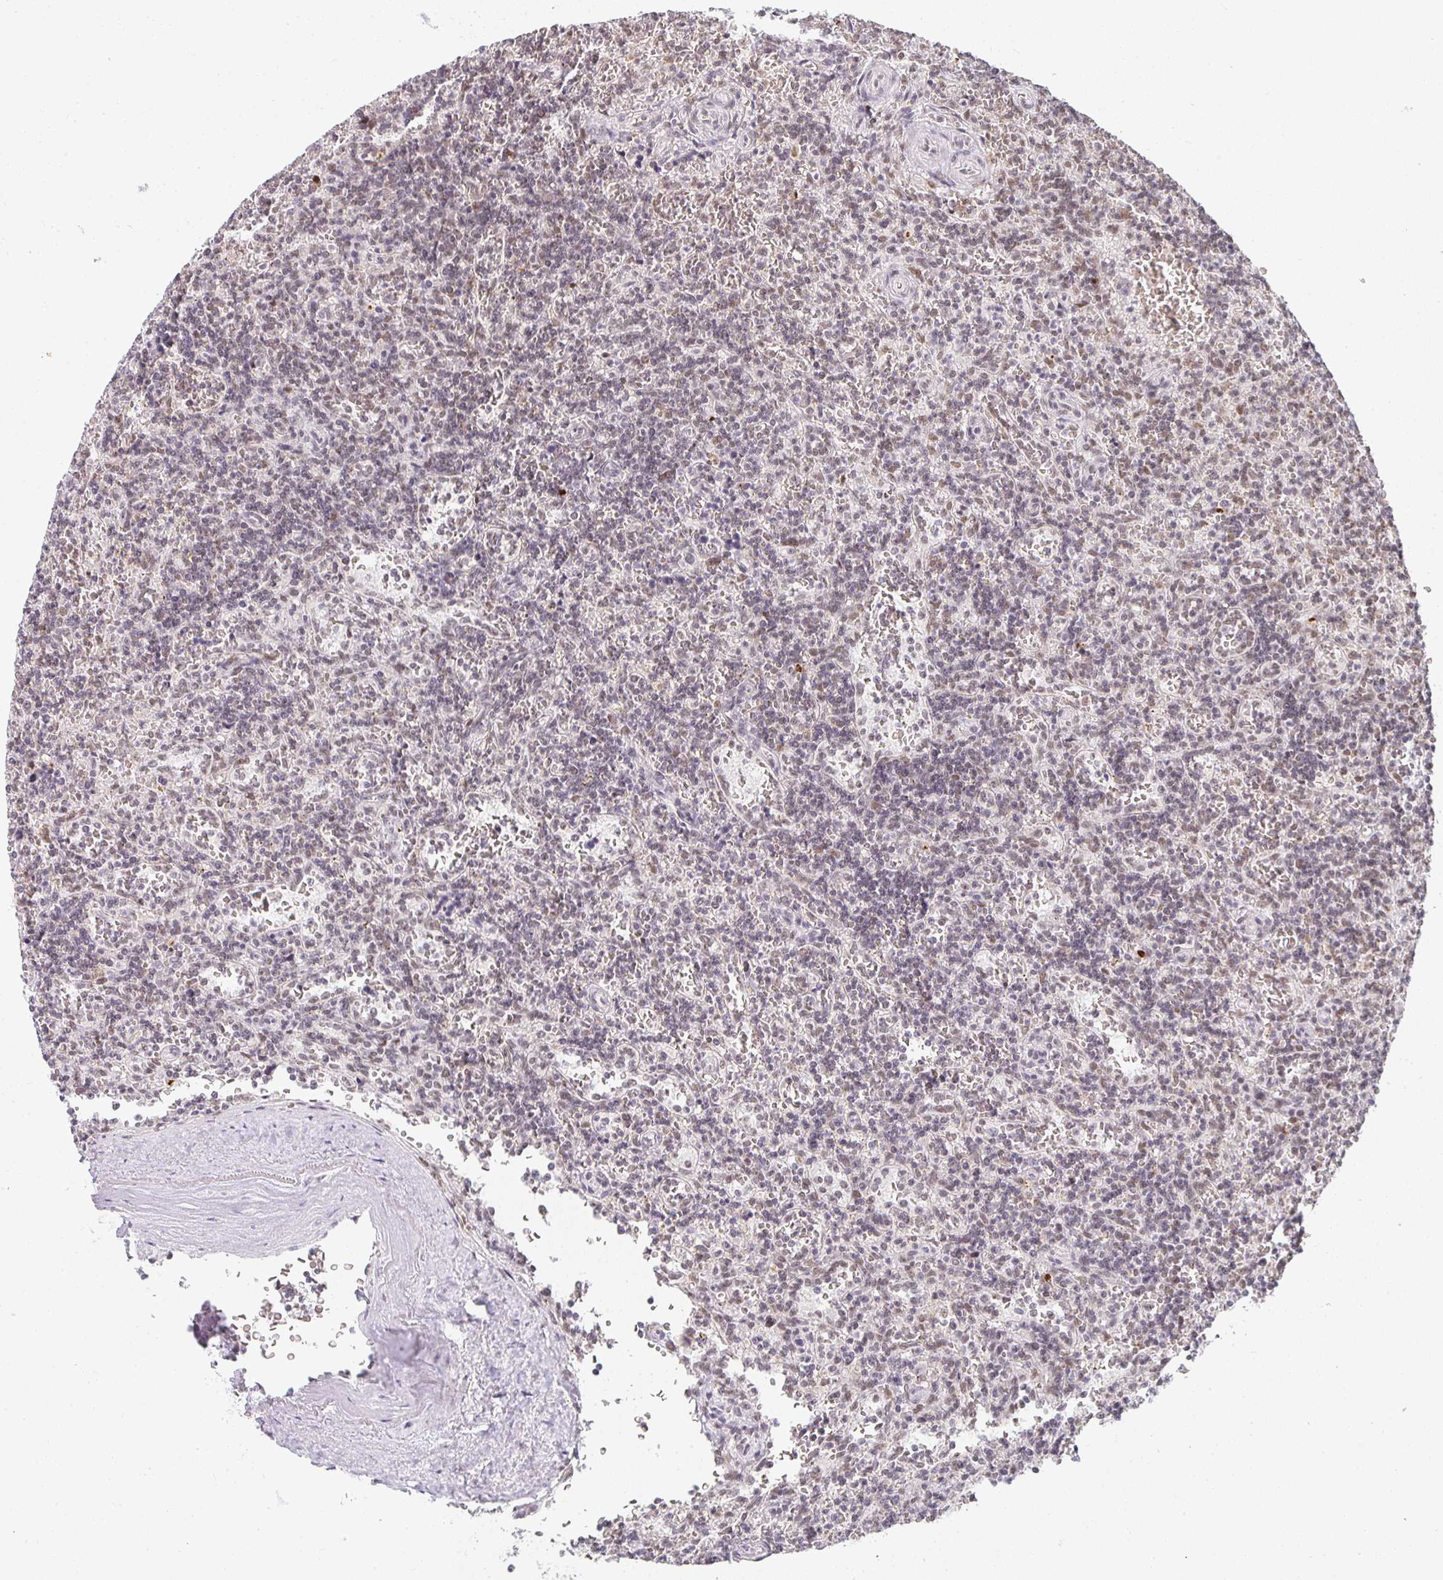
{"staining": {"intensity": "negative", "quantity": "none", "location": "none"}, "tissue": "lymphoma", "cell_type": "Tumor cells", "image_type": "cancer", "snomed": [{"axis": "morphology", "description": "Malignant lymphoma, non-Hodgkin's type, Low grade"}, {"axis": "topography", "description": "Spleen"}], "caption": "A high-resolution histopathology image shows IHC staining of lymphoma, which displays no significant staining in tumor cells.", "gene": "SMARCA2", "patient": {"sex": "male", "age": 73}}